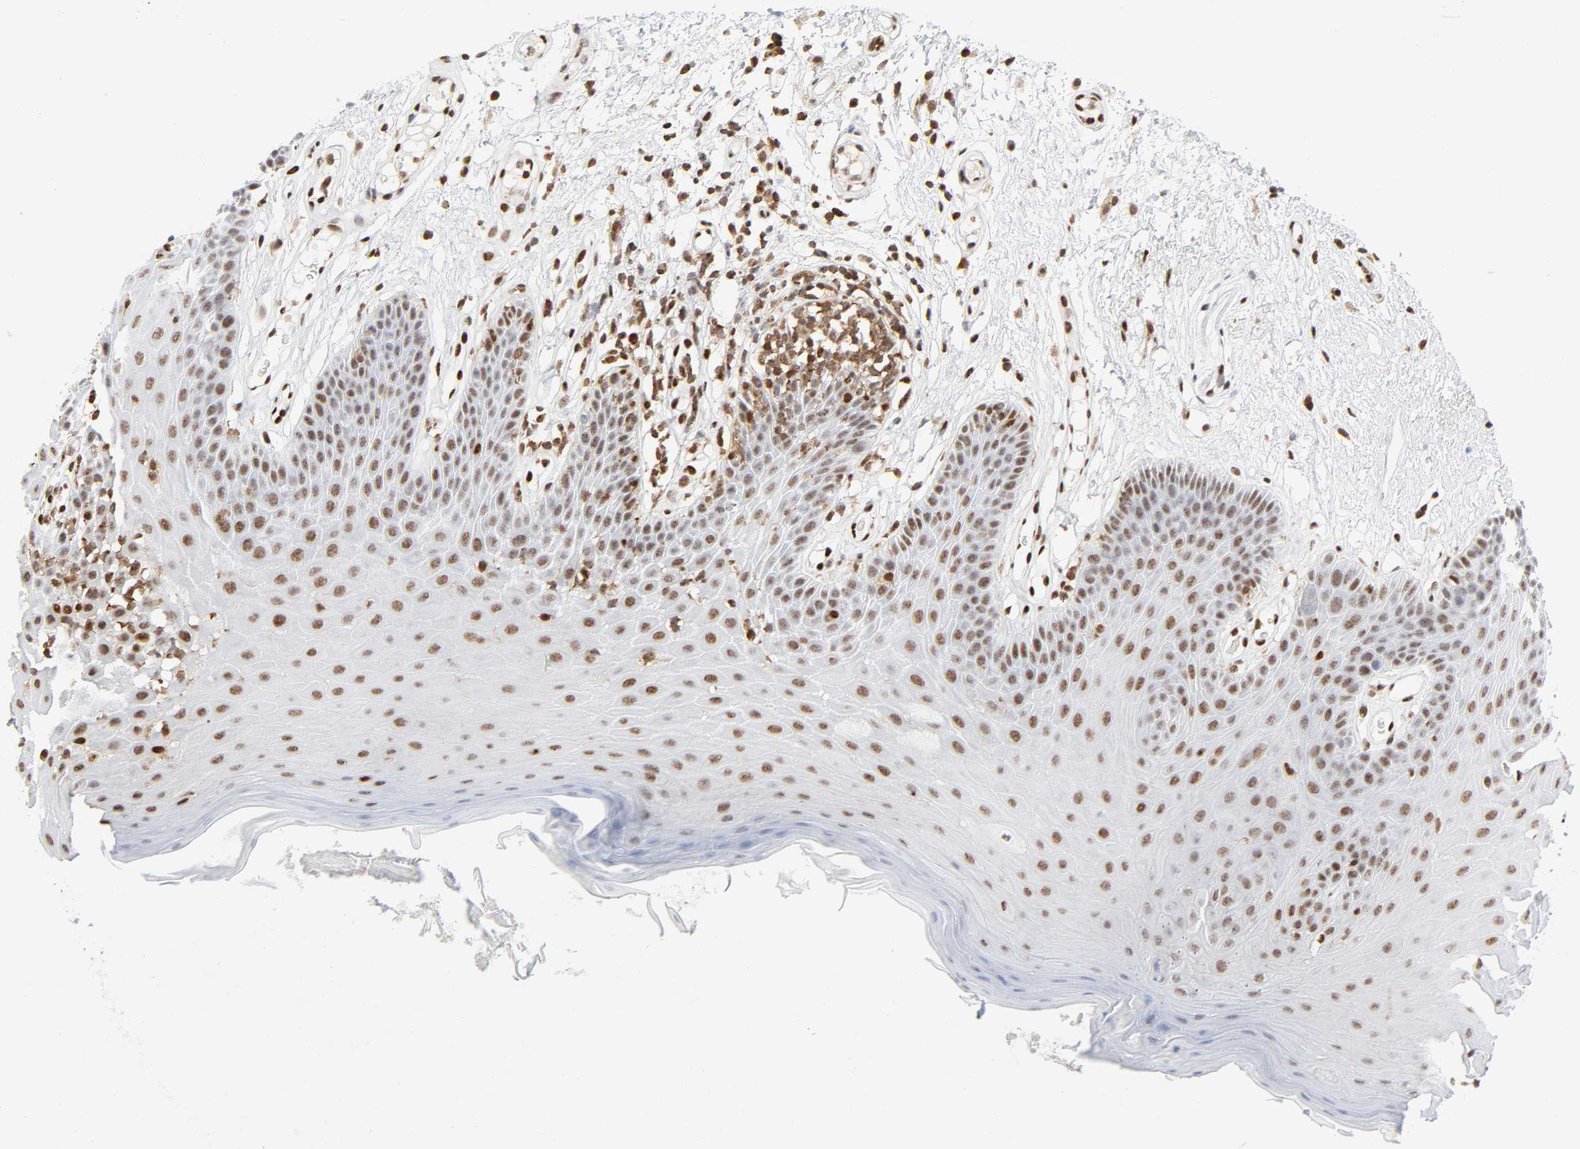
{"staining": {"intensity": "moderate", "quantity": "25%-75%", "location": "nuclear"}, "tissue": "oral mucosa", "cell_type": "Squamous epithelial cells", "image_type": "normal", "snomed": [{"axis": "morphology", "description": "Normal tissue, NOS"}, {"axis": "morphology", "description": "Squamous cell carcinoma, NOS"}, {"axis": "topography", "description": "Skeletal muscle"}, {"axis": "topography", "description": "Oral tissue"}, {"axis": "topography", "description": "Head-Neck"}], "caption": "This image reveals IHC staining of benign oral mucosa, with medium moderate nuclear positivity in approximately 25%-75% of squamous epithelial cells.", "gene": "WAS", "patient": {"sex": "male", "age": 71}}